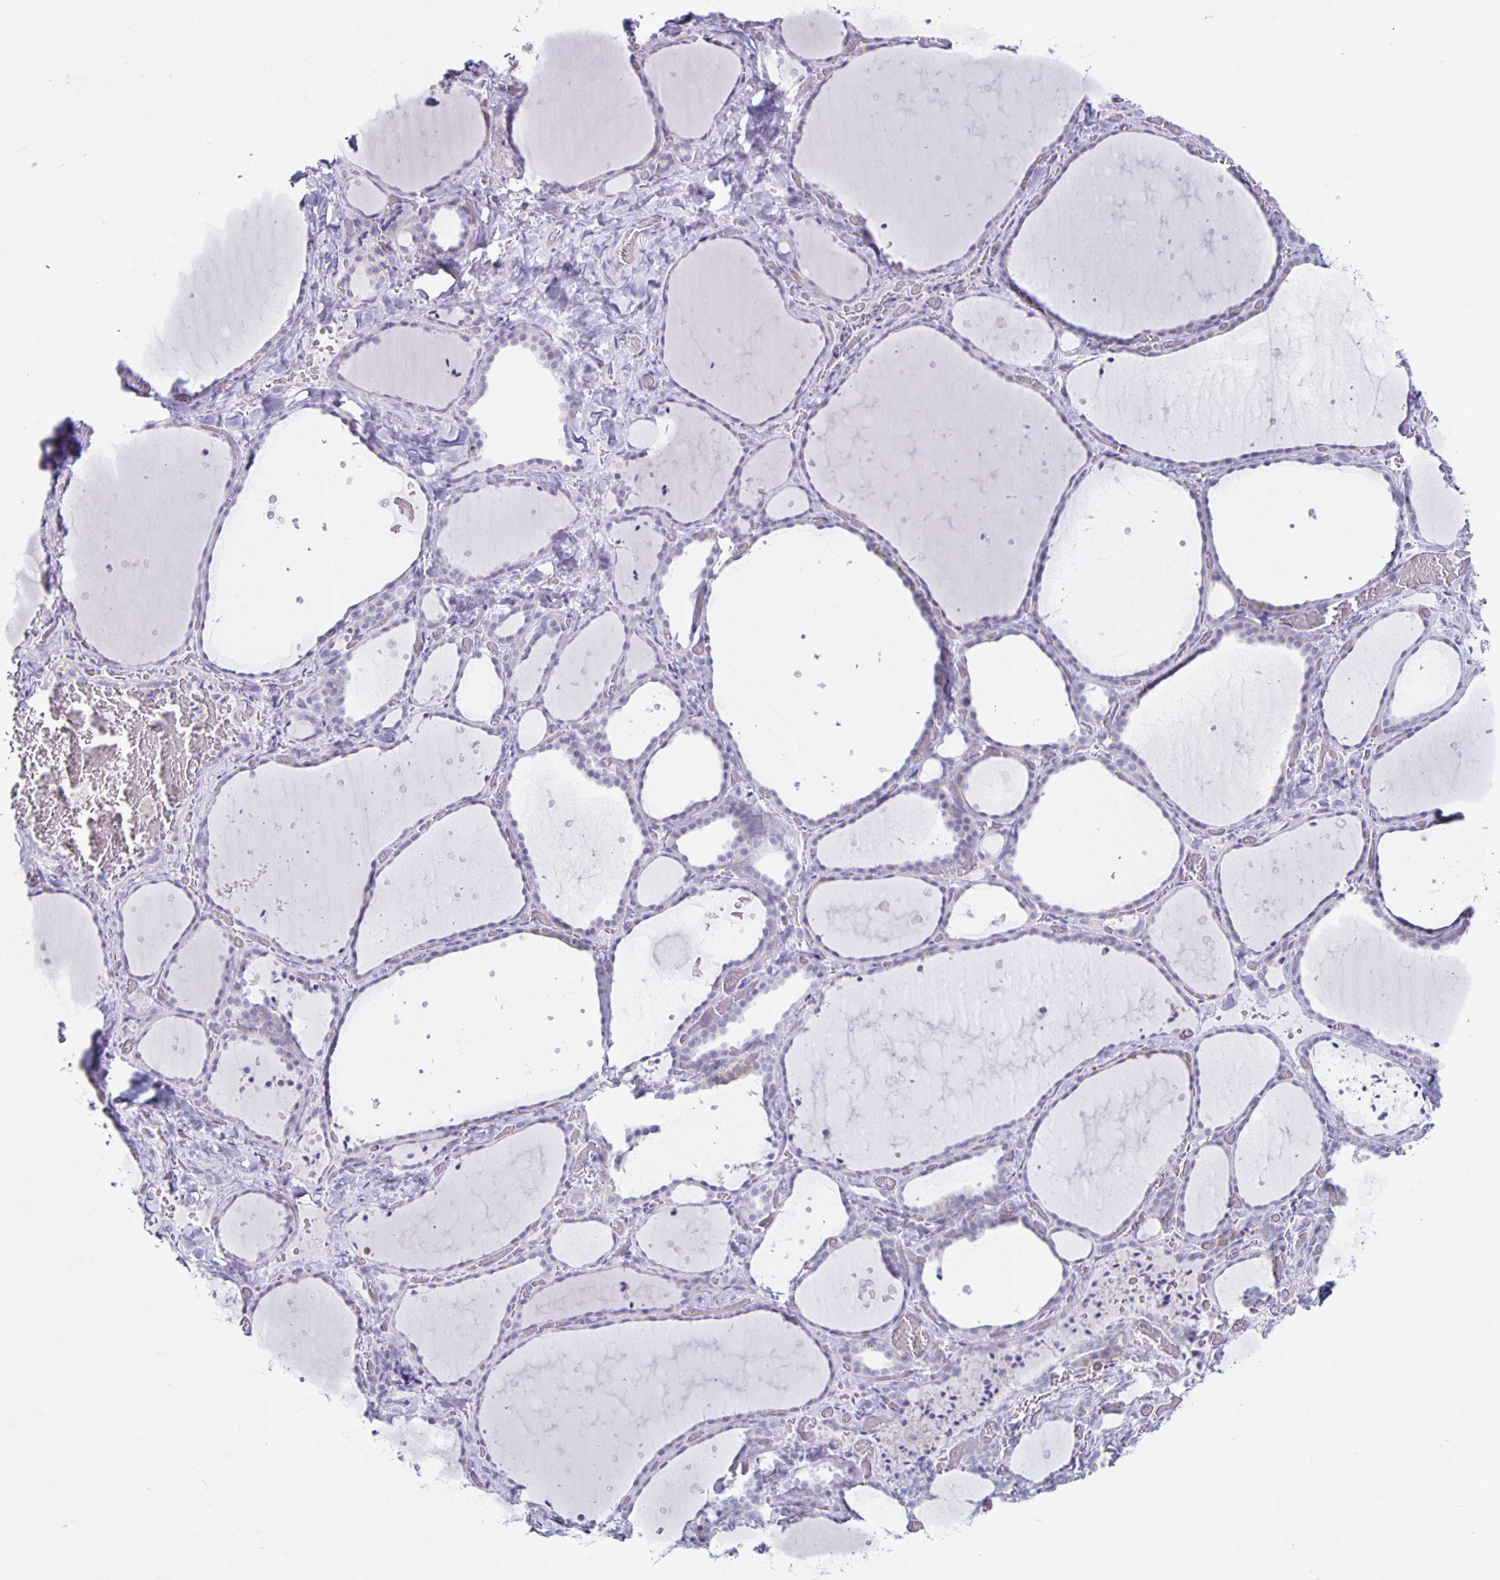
{"staining": {"intensity": "negative", "quantity": "none", "location": "none"}, "tissue": "thyroid gland", "cell_type": "Glandular cells", "image_type": "normal", "snomed": [{"axis": "morphology", "description": "Normal tissue, NOS"}, {"axis": "topography", "description": "Thyroid gland"}], "caption": "Glandular cells show no significant protein expression in benign thyroid gland. (Stains: DAB (3,3'-diaminobenzidine) IHC with hematoxylin counter stain, Microscopy: brightfield microscopy at high magnification).", "gene": "CT45A10", "patient": {"sex": "female", "age": 36}}